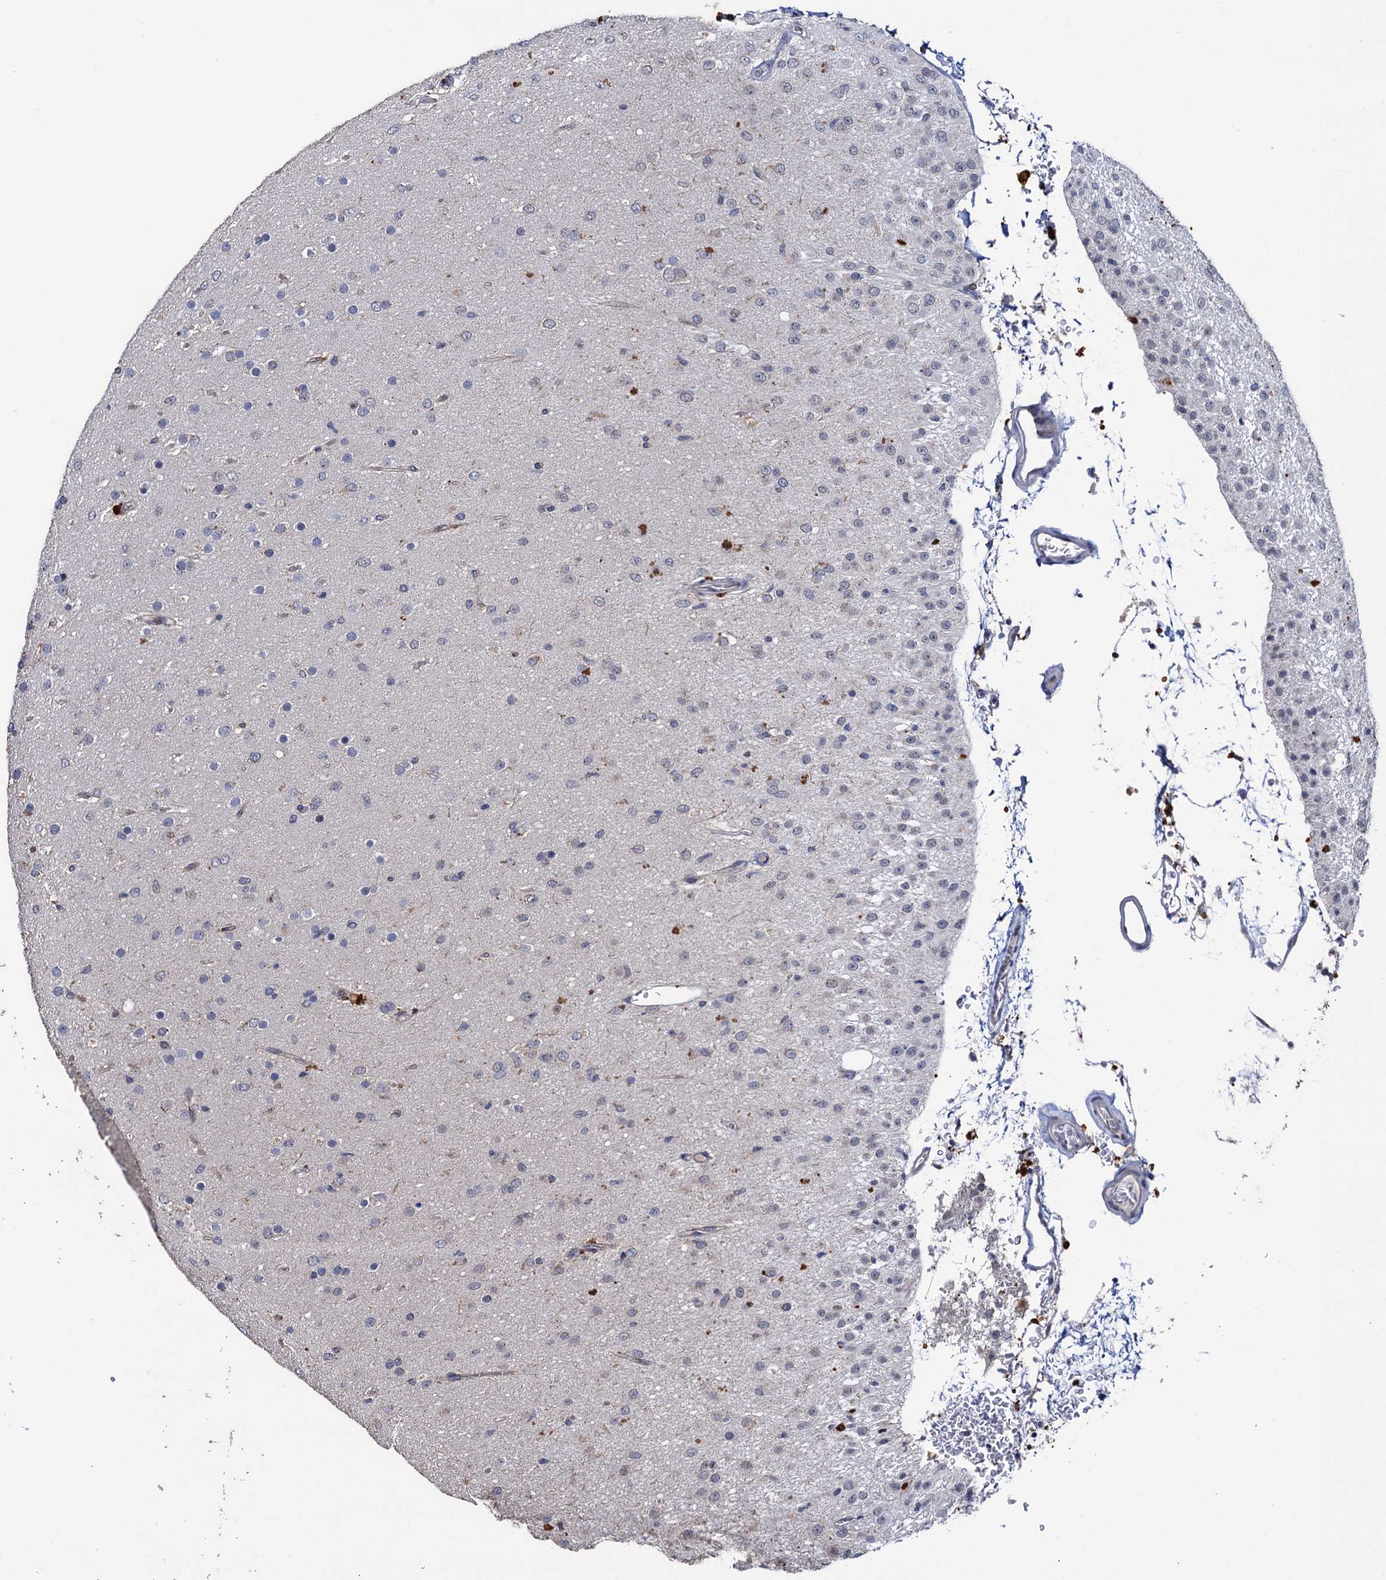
{"staining": {"intensity": "negative", "quantity": "none", "location": "none"}, "tissue": "glioma", "cell_type": "Tumor cells", "image_type": "cancer", "snomed": [{"axis": "morphology", "description": "Glioma, malignant, Low grade"}, {"axis": "topography", "description": "Brain"}], "caption": "This is an IHC photomicrograph of malignant glioma (low-grade). There is no positivity in tumor cells.", "gene": "THAP2", "patient": {"sex": "male", "age": 65}}